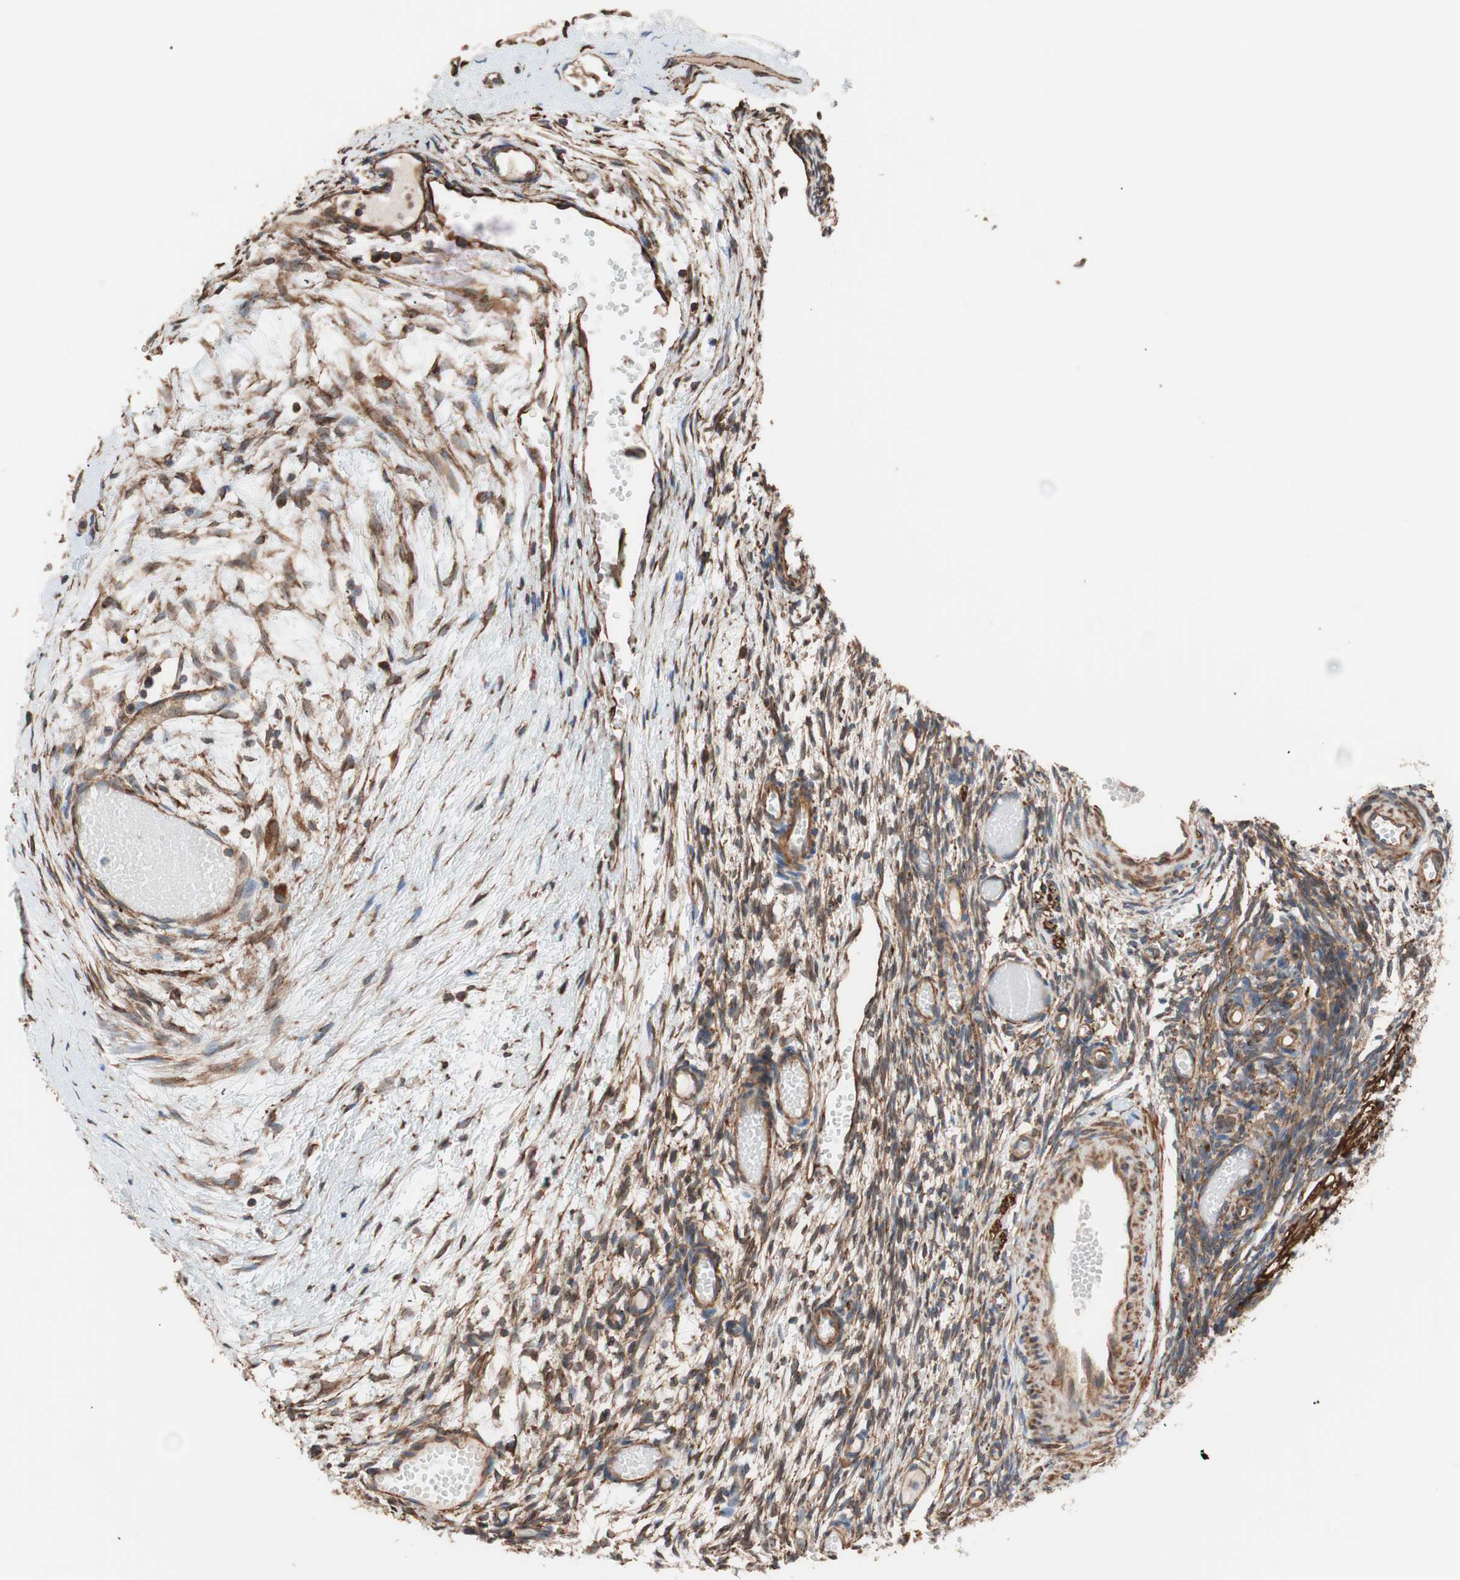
{"staining": {"intensity": "moderate", "quantity": ">75%", "location": "cytoplasmic/membranous"}, "tissue": "ovary", "cell_type": "Ovarian stroma cells", "image_type": "normal", "snomed": [{"axis": "morphology", "description": "Normal tissue, NOS"}, {"axis": "topography", "description": "Ovary"}], "caption": "This is a histology image of immunohistochemistry staining of unremarkable ovary, which shows moderate expression in the cytoplasmic/membranous of ovarian stroma cells.", "gene": "GPSM2", "patient": {"sex": "female", "age": 35}}